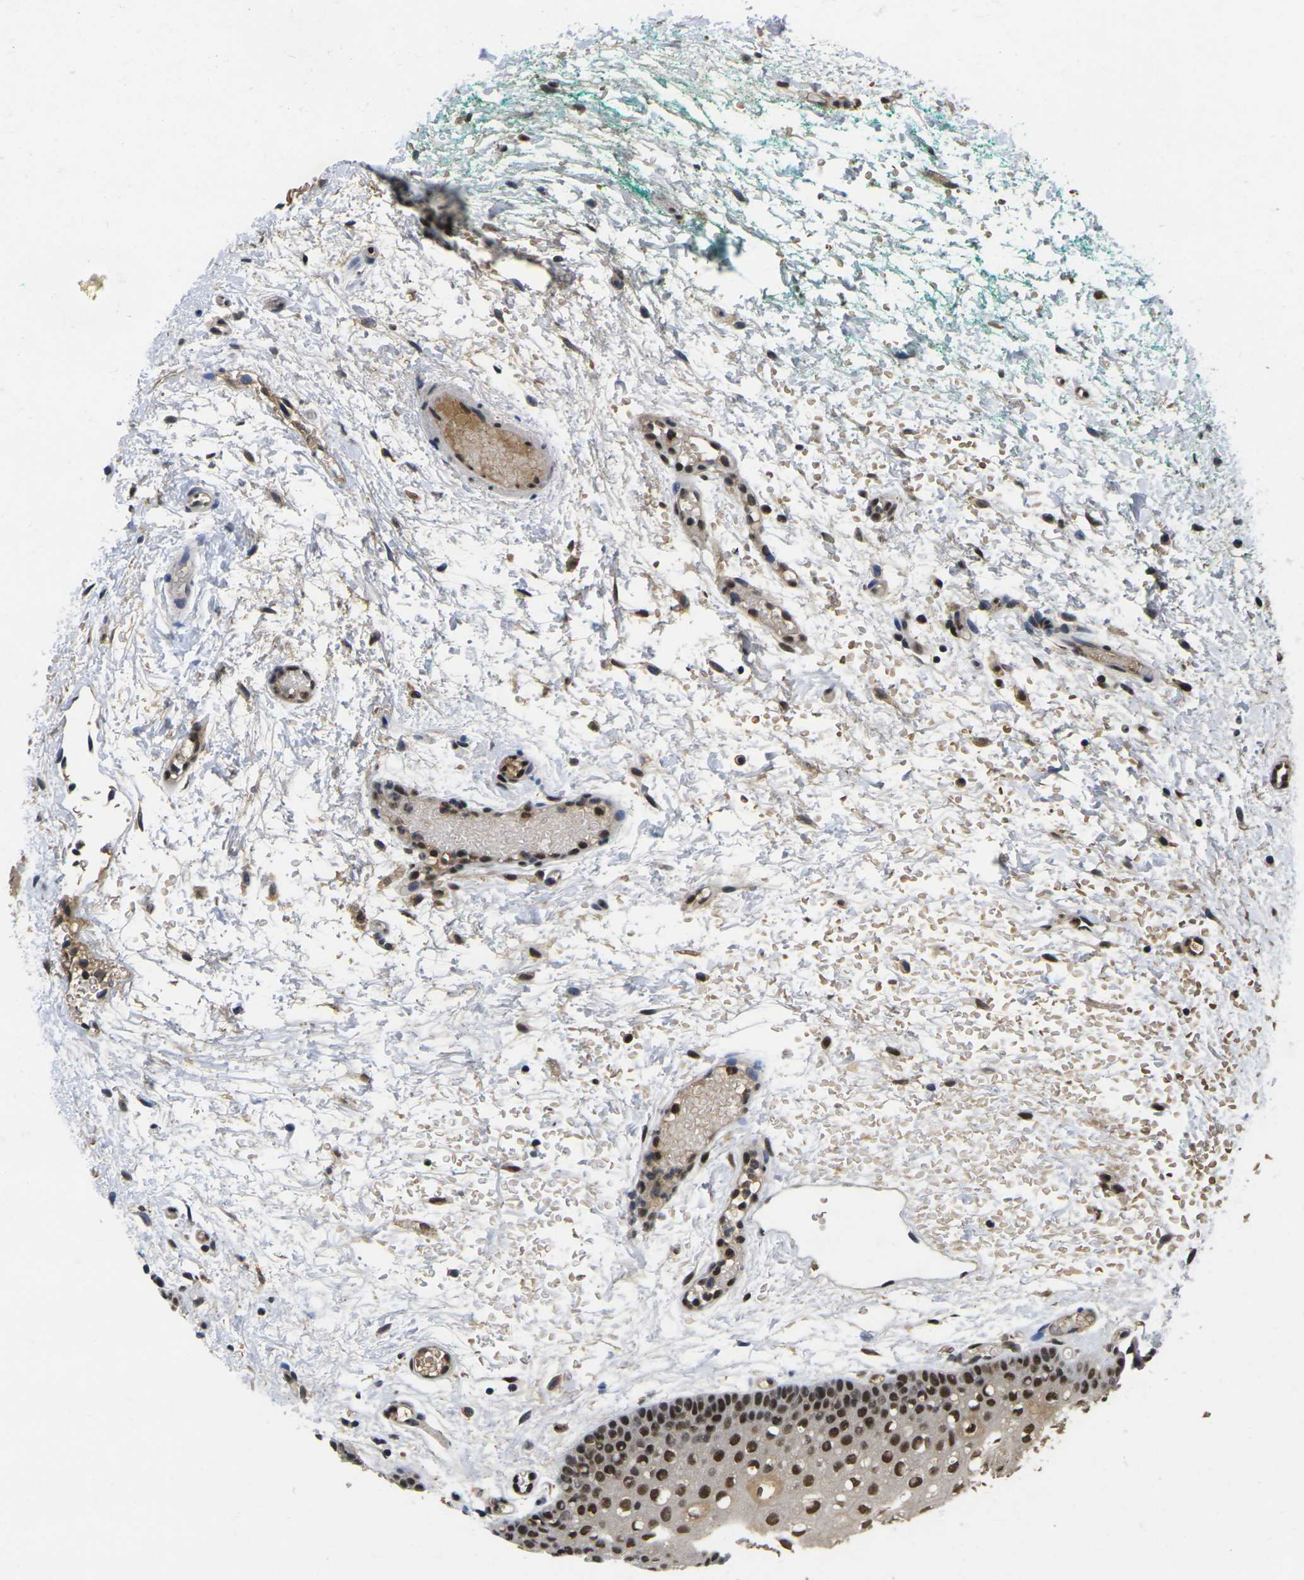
{"staining": {"intensity": "strong", "quantity": ">75%", "location": "nuclear"}, "tissue": "oral mucosa", "cell_type": "Squamous epithelial cells", "image_type": "normal", "snomed": [{"axis": "morphology", "description": "Normal tissue, NOS"}, {"axis": "morphology", "description": "Squamous cell carcinoma, NOS"}, {"axis": "topography", "description": "Oral tissue"}, {"axis": "topography", "description": "Salivary gland"}, {"axis": "topography", "description": "Head-Neck"}], "caption": "Oral mucosa was stained to show a protein in brown. There is high levels of strong nuclear positivity in about >75% of squamous epithelial cells. (Brightfield microscopy of DAB IHC at high magnification).", "gene": "GTF2E1", "patient": {"sex": "female", "age": 62}}